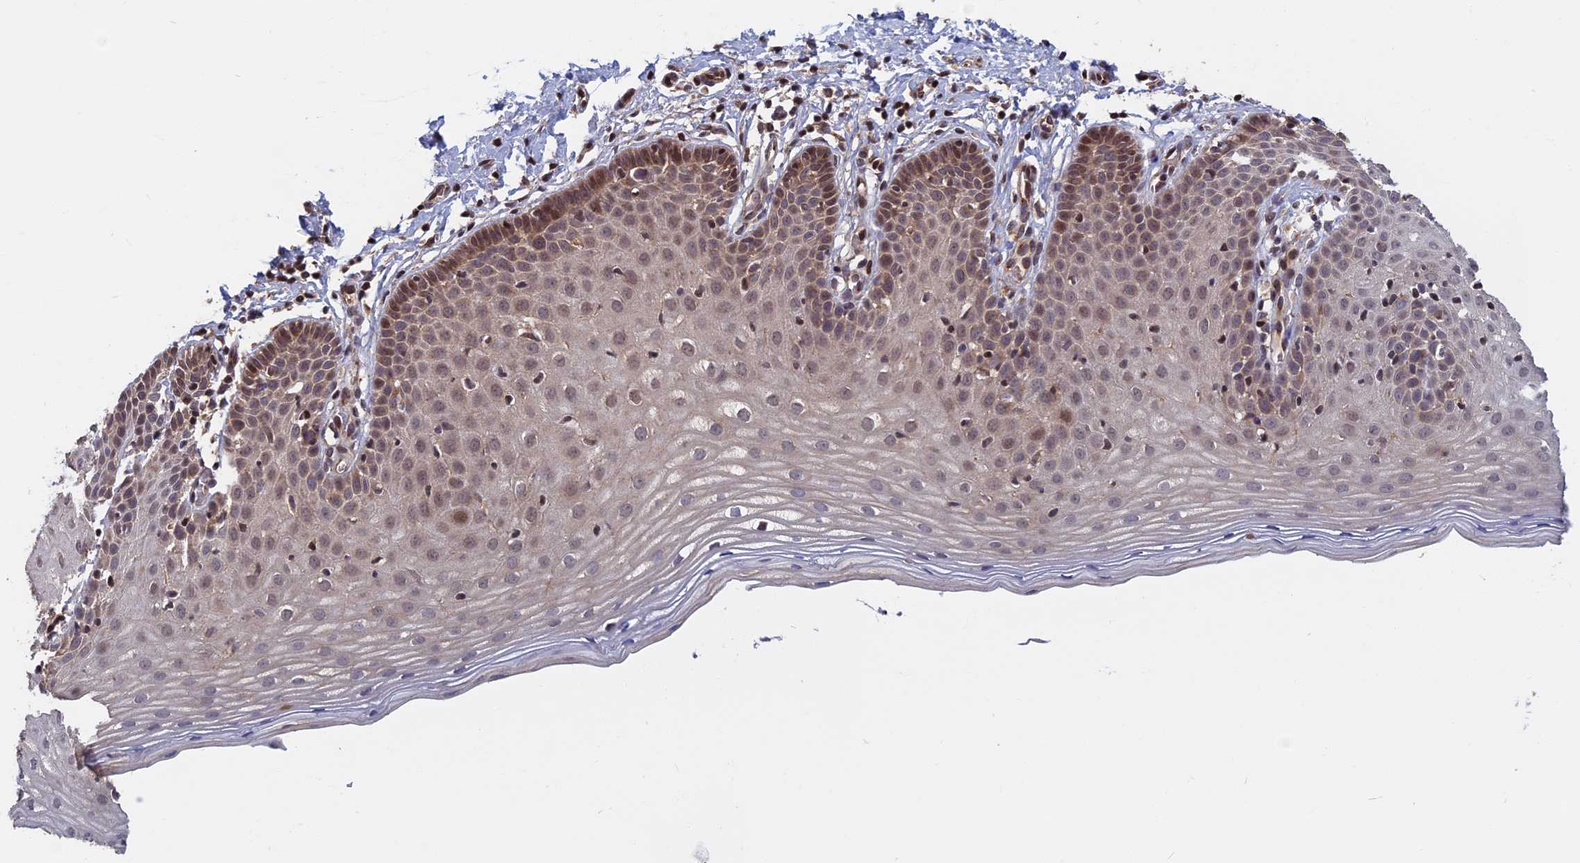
{"staining": {"intensity": "moderate", "quantity": ">75%", "location": "cytoplasmic/membranous,nuclear"}, "tissue": "cervix", "cell_type": "Glandular cells", "image_type": "normal", "snomed": [{"axis": "morphology", "description": "Normal tissue, NOS"}, {"axis": "topography", "description": "Cervix"}], "caption": "Immunohistochemistry (IHC) staining of unremarkable cervix, which exhibits medium levels of moderate cytoplasmic/membranous,nuclear positivity in approximately >75% of glandular cells indicating moderate cytoplasmic/membranous,nuclear protein expression. The staining was performed using DAB (3,3'-diaminobenzidine) (brown) for protein detection and nuclei were counterstained in hematoxylin (blue).", "gene": "CCDC113", "patient": {"sex": "female", "age": 36}}